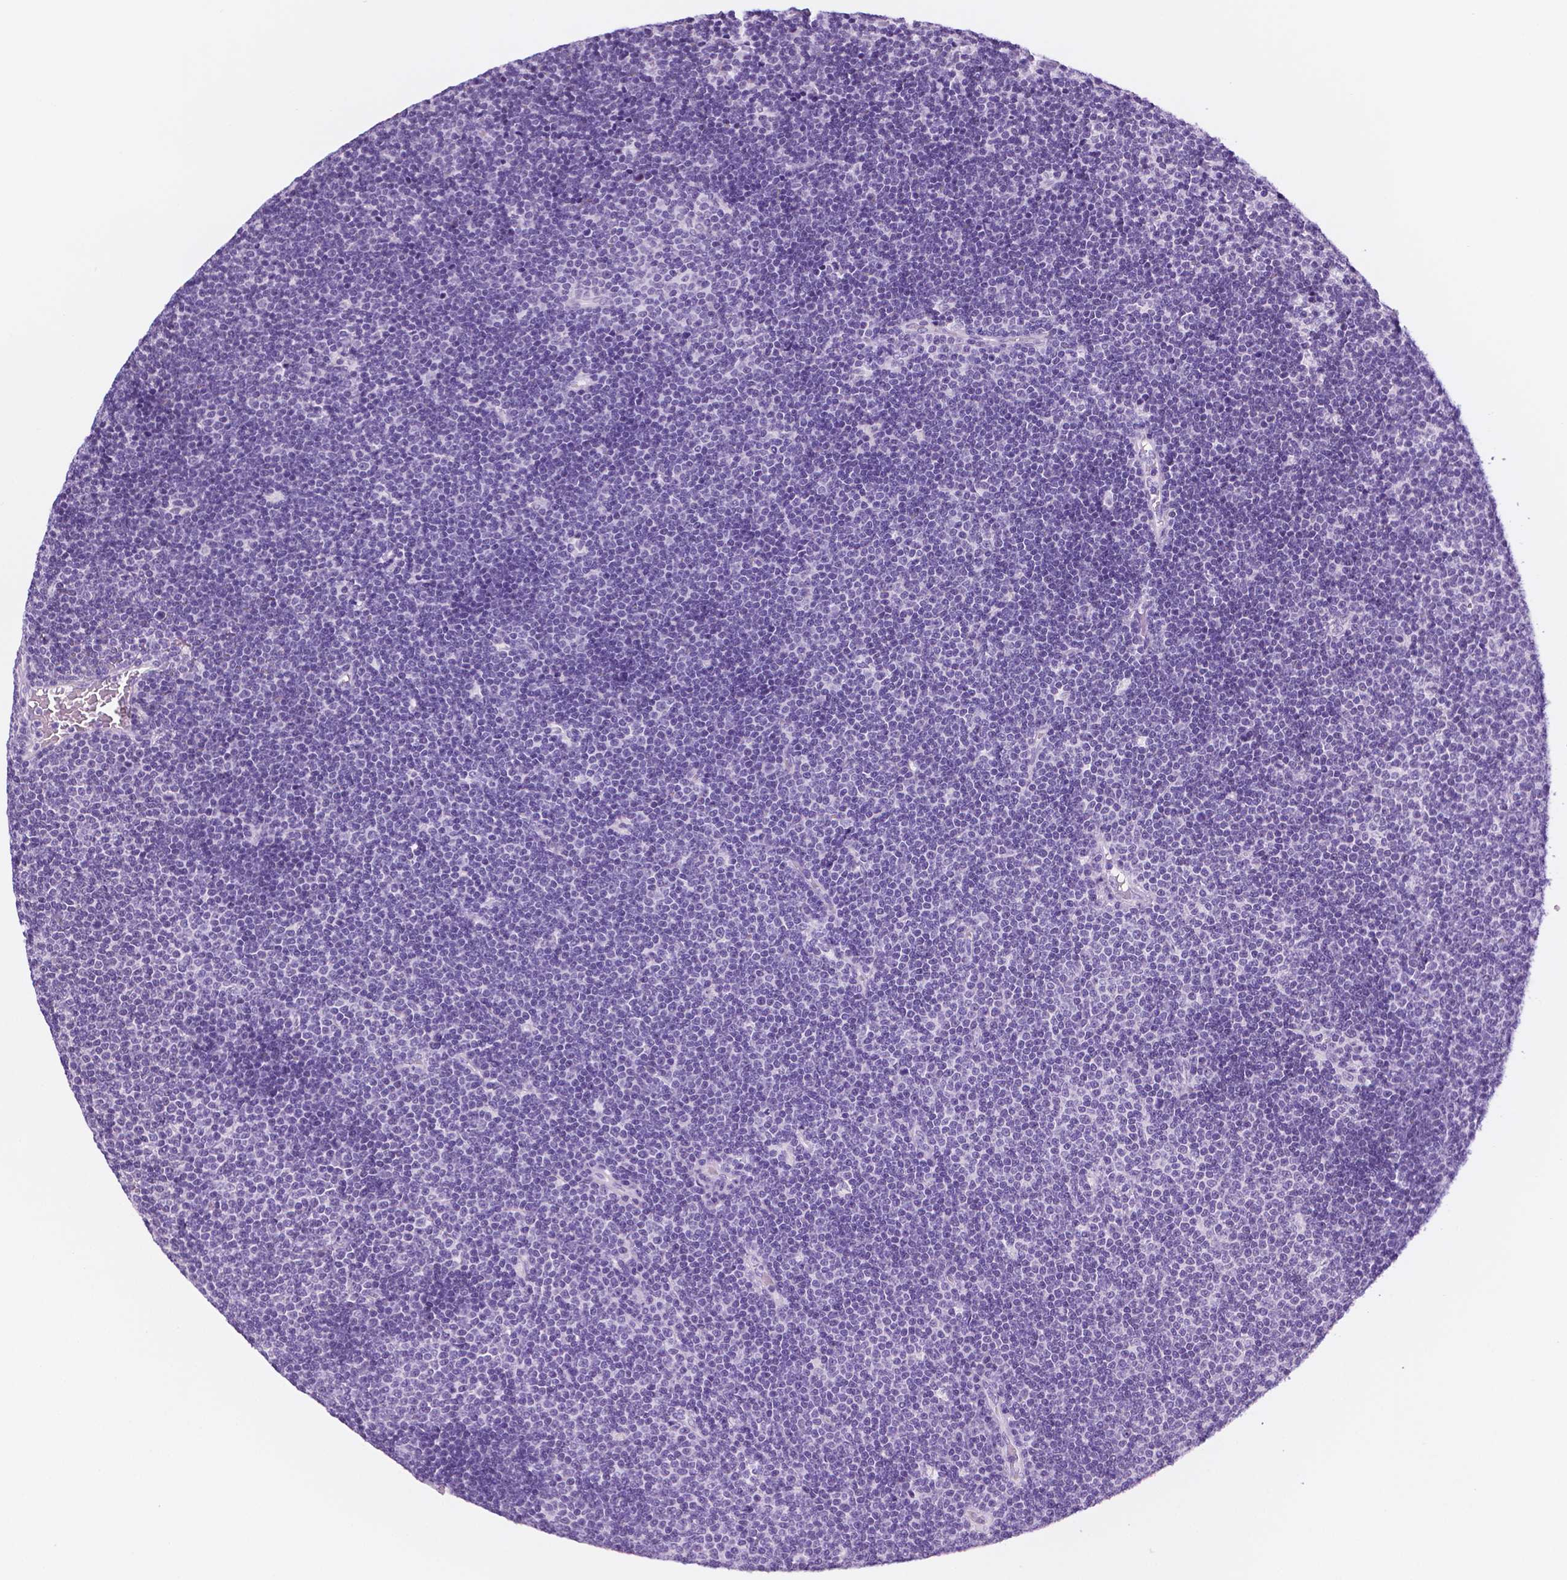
{"staining": {"intensity": "negative", "quantity": "none", "location": "none"}, "tissue": "lymphoma", "cell_type": "Tumor cells", "image_type": "cancer", "snomed": [{"axis": "morphology", "description": "Malignant lymphoma, non-Hodgkin's type, Low grade"}, {"axis": "topography", "description": "Brain"}], "caption": "There is no significant staining in tumor cells of malignant lymphoma, non-Hodgkin's type (low-grade).", "gene": "PPL", "patient": {"sex": "female", "age": 66}}